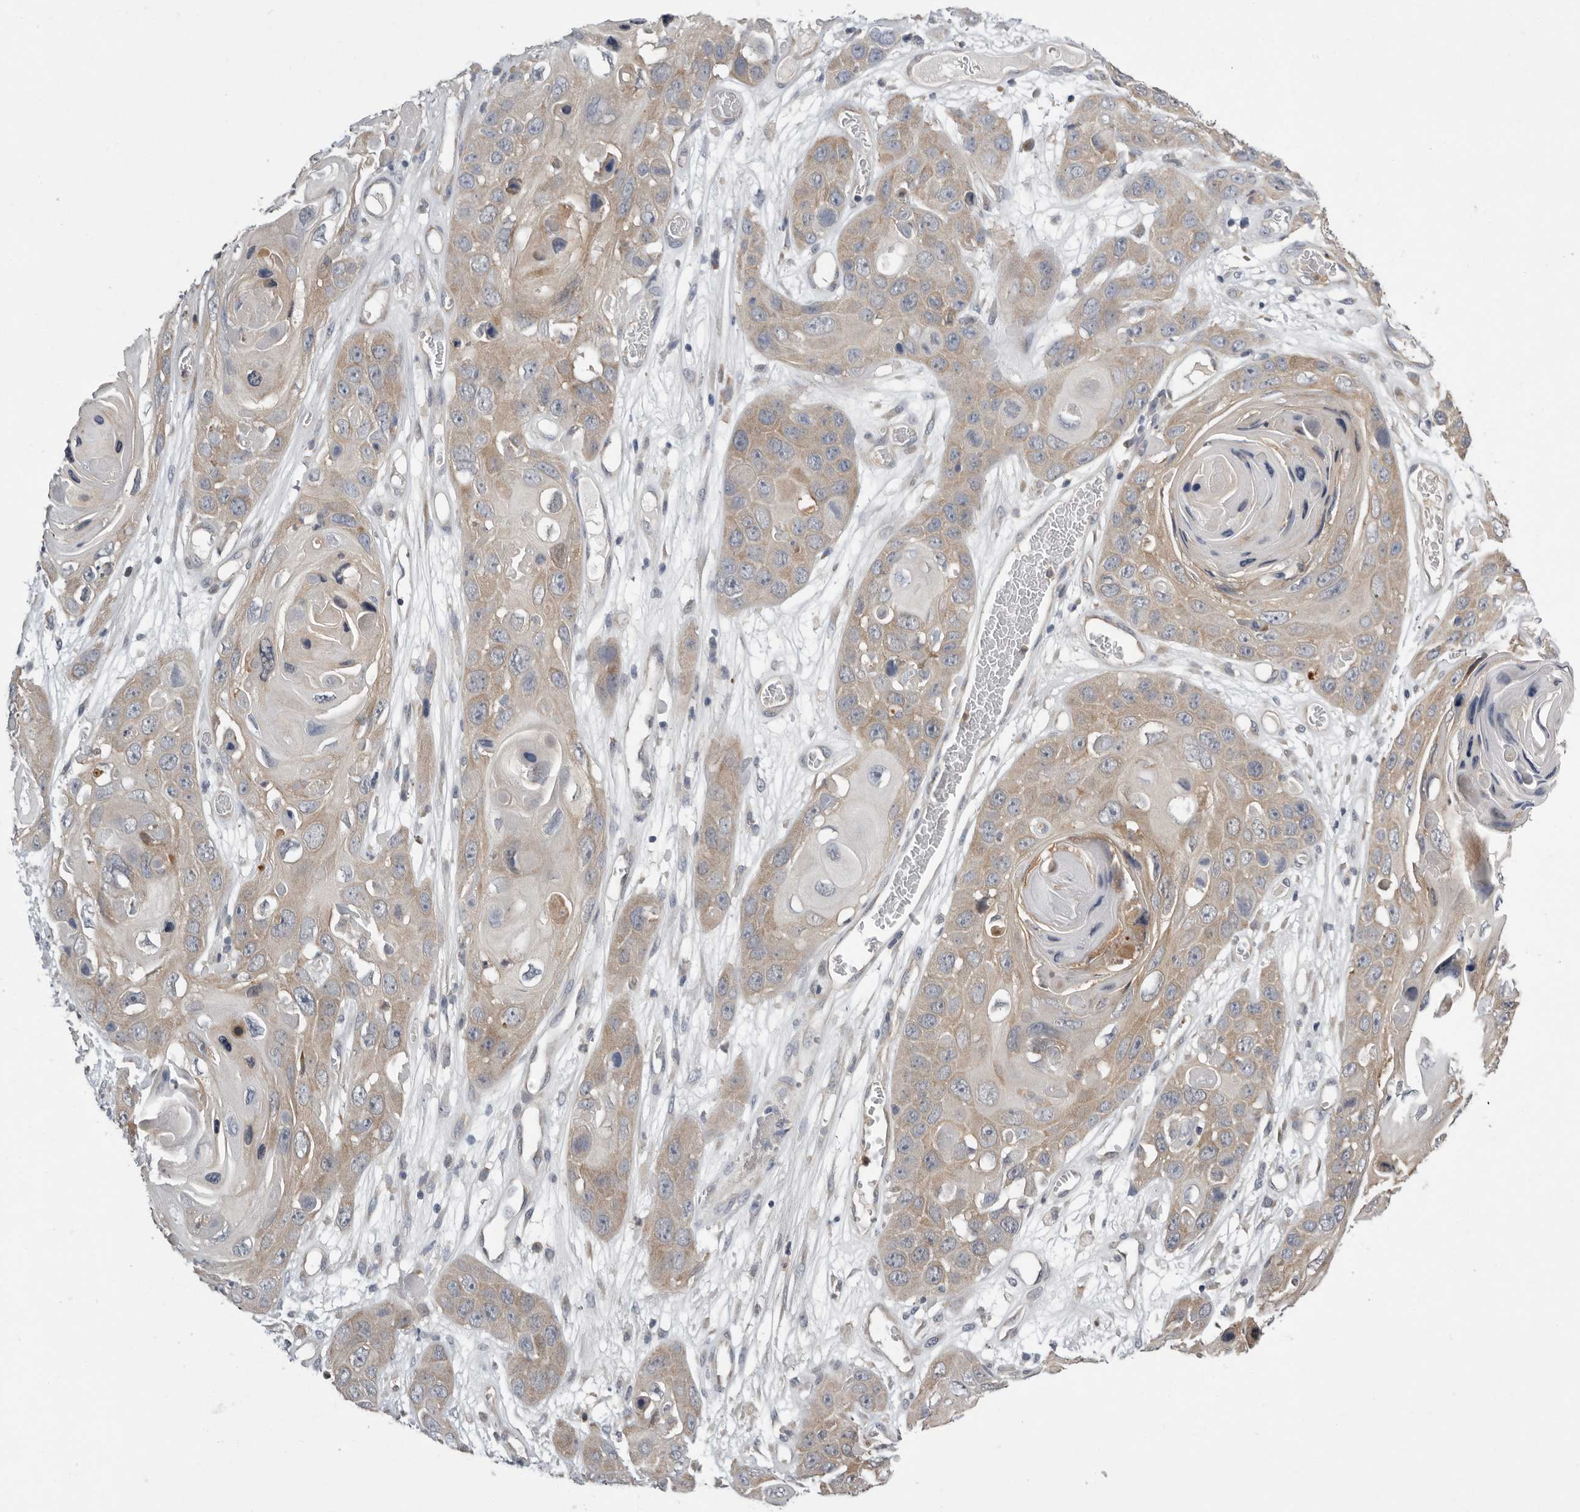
{"staining": {"intensity": "weak", "quantity": "25%-75%", "location": "cytoplasmic/membranous"}, "tissue": "skin cancer", "cell_type": "Tumor cells", "image_type": "cancer", "snomed": [{"axis": "morphology", "description": "Squamous cell carcinoma, NOS"}, {"axis": "topography", "description": "Skin"}], "caption": "About 25%-75% of tumor cells in skin cancer display weak cytoplasmic/membranous protein positivity as visualized by brown immunohistochemical staining.", "gene": "RALGPS2", "patient": {"sex": "male", "age": 55}}